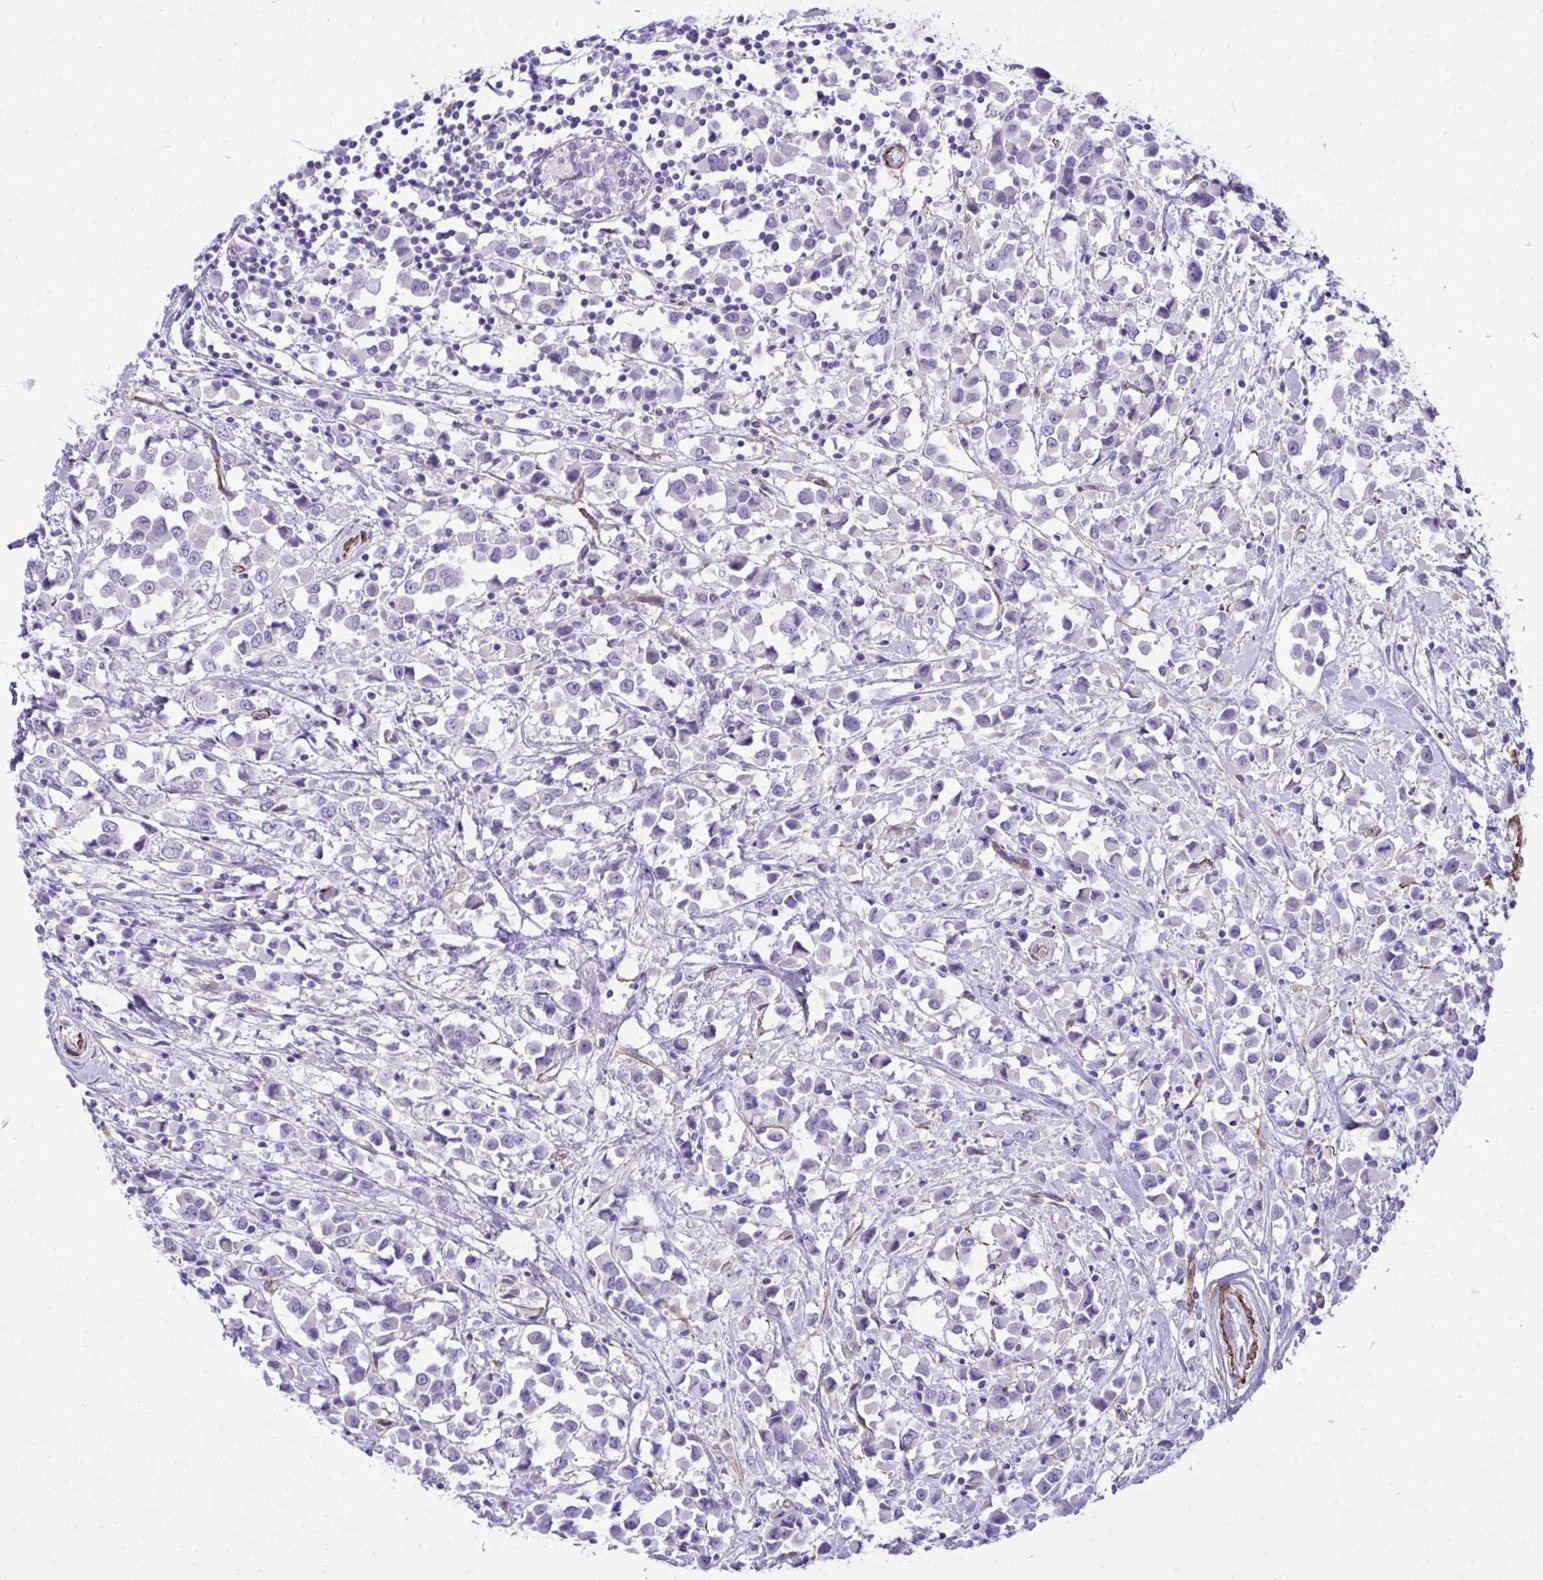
{"staining": {"intensity": "negative", "quantity": "none", "location": "none"}, "tissue": "breast cancer", "cell_type": "Tumor cells", "image_type": "cancer", "snomed": [{"axis": "morphology", "description": "Duct carcinoma"}, {"axis": "topography", "description": "Breast"}], "caption": "Protein analysis of breast intraductal carcinoma exhibits no significant expression in tumor cells.", "gene": "PITPNM3", "patient": {"sex": "female", "age": 61}}